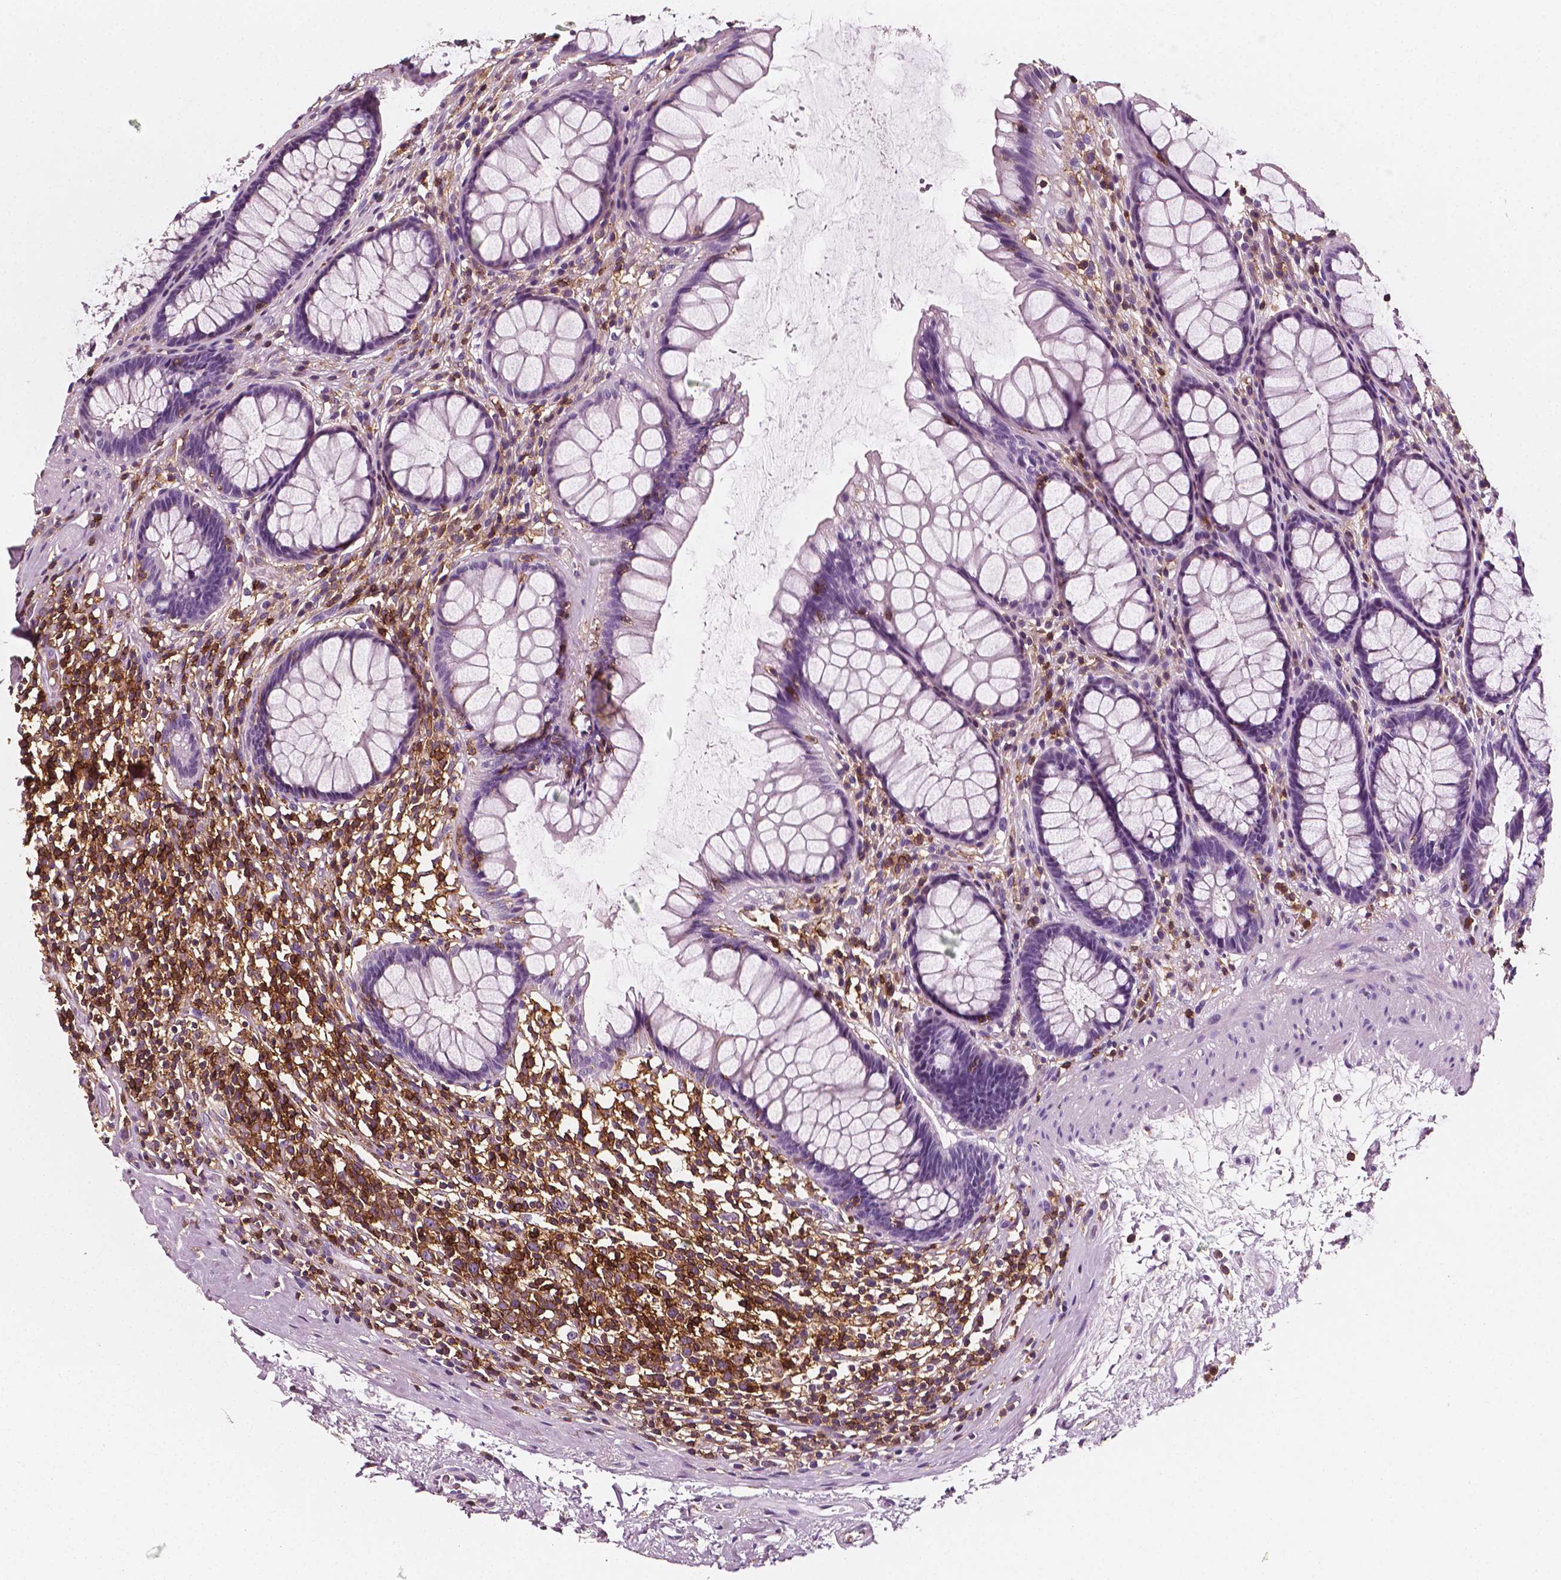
{"staining": {"intensity": "negative", "quantity": "none", "location": "none"}, "tissue": "rectum", "cell_type": "Glandular cells", "image_type": "normal", "snomed": [{"axis": "morphology", "description": "Normal tissue, NOS"}, {"axis": "topography", "description": "Rectum"}], "caption": "IHC of unremarkable human rectum exhibits no expression in glandular cells. (DAB immunohistochemistry with hematoxylin counter stain).", "gene": "PTPRC", "patient": {"sex": "male", "age": 72}}